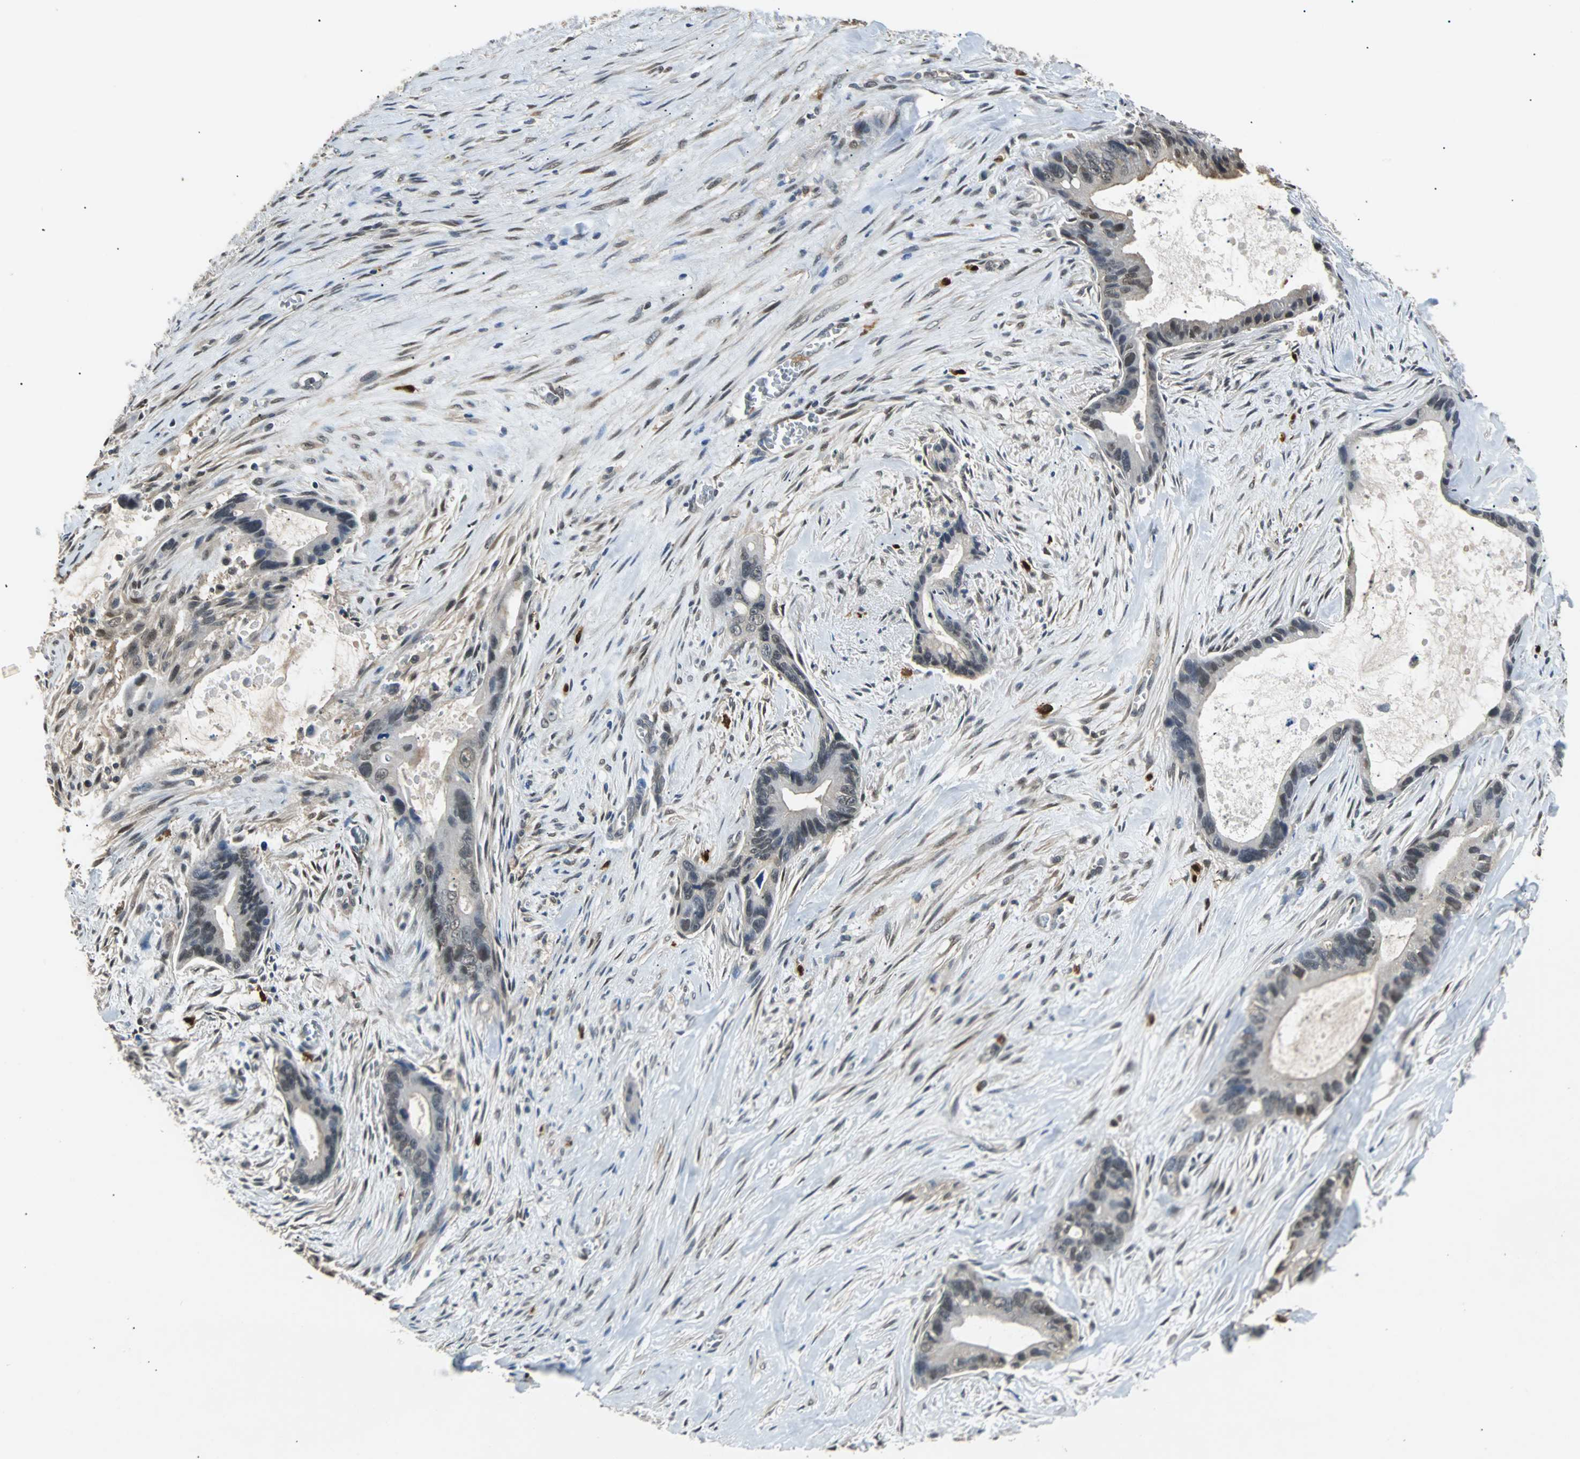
{"staining": {"intensity": "negative", "quantity": "none", "location": "none"}, "tissue": "liver cancer", "cell_type": "Tumor cells", "image_type": "cancer", "snomed": [{"axis": "morphology", "description": "Cholangiocarcinoma"}, {"axis": "topography", "description": "Liver"}], "caption": "High power microscopy histopathology image of an immunohistochemistry photomicrograph of liver cancer, revealing no significant expression in tumor cells.", "gene": "PRDX6", "patient": {"sex": "female", "age": 55}}